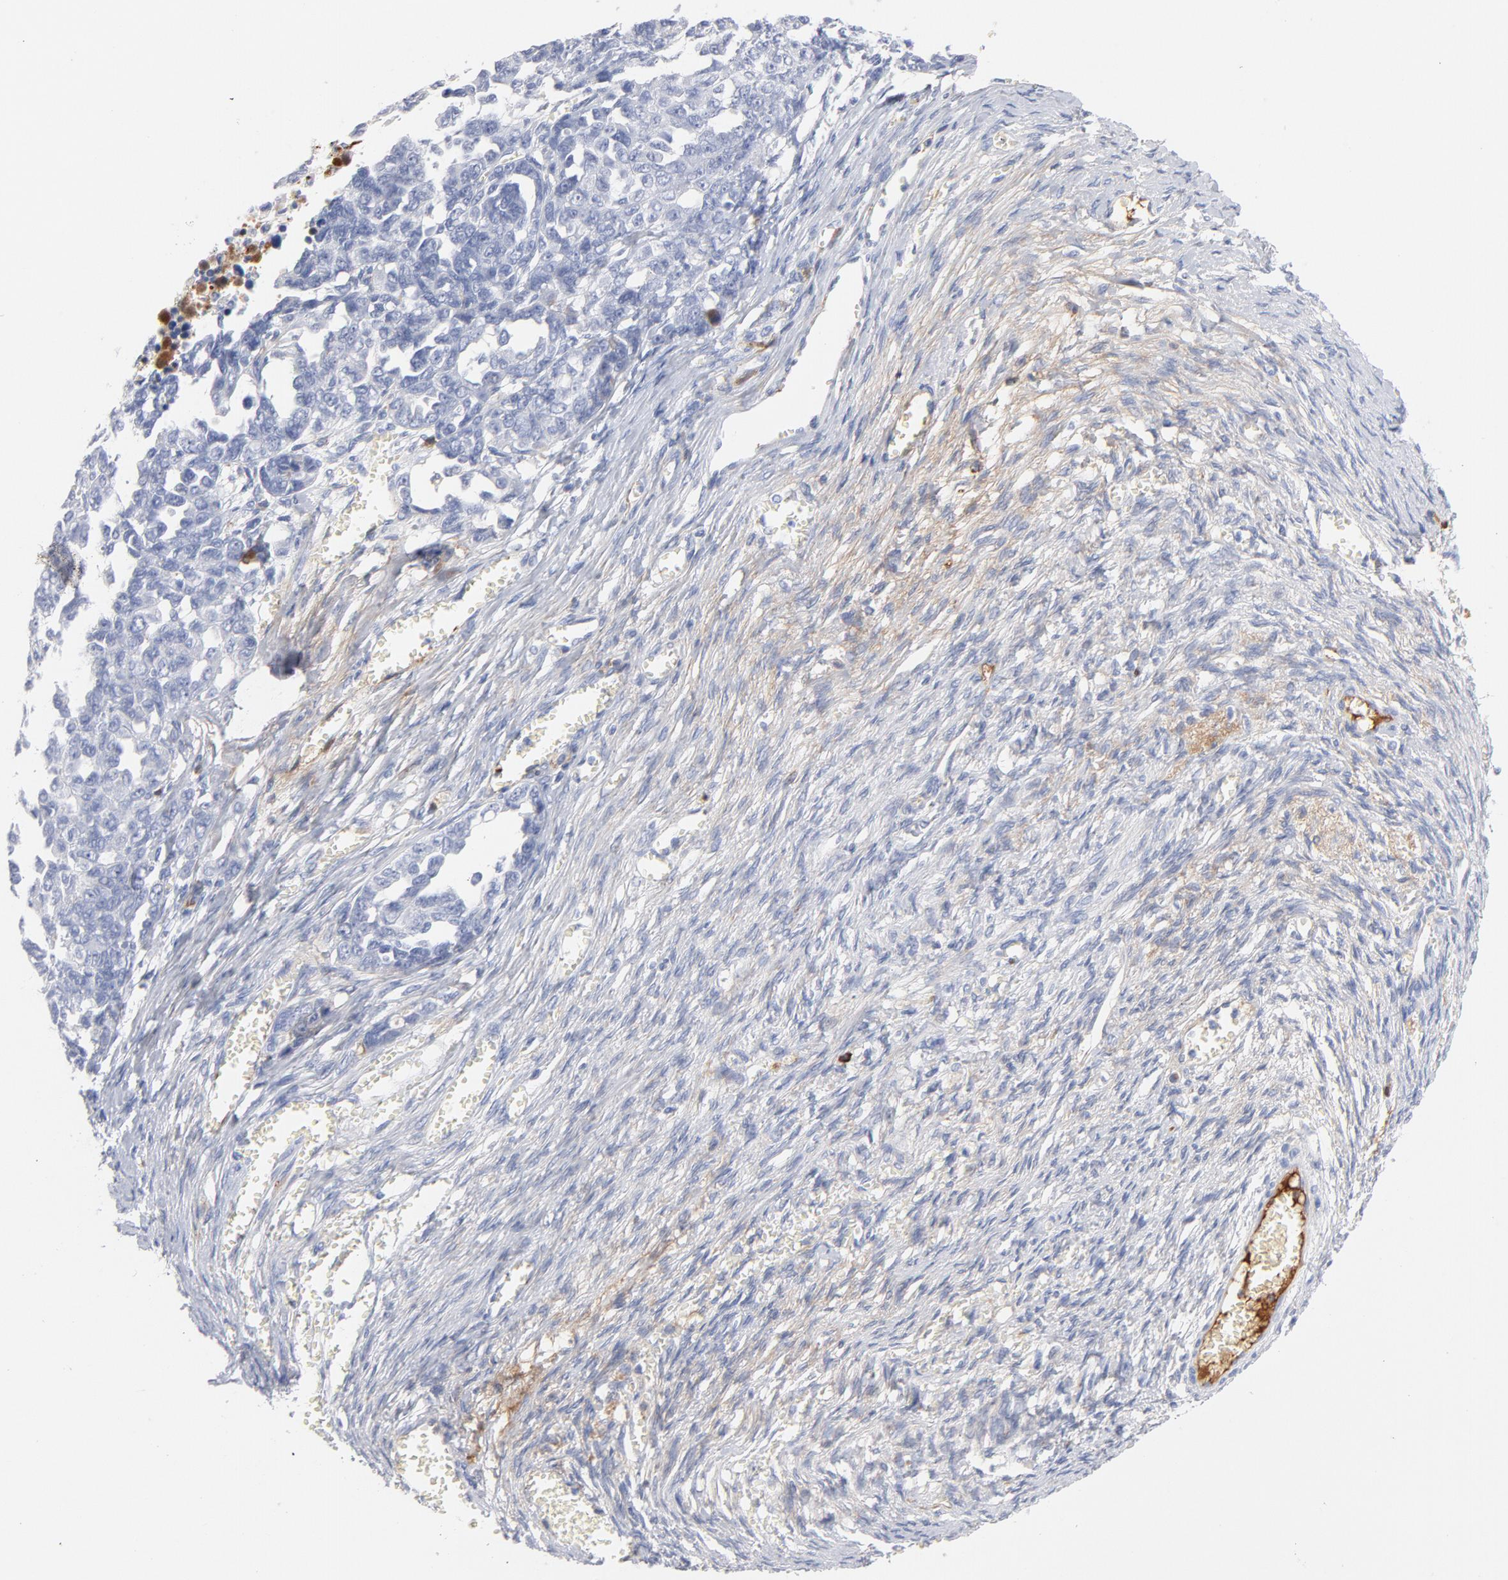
{"staining": {"intensity": "negative", "quantity": "none", "location": "none"}, "tissue": "ovarian cancer", "cell_type": "Tumor cells", "image_type": "cancer", "snomed": [{"axis": "morphology", "description": "Cystadenocarcinoma, serous, NOS"}, {"axis": "topography", "description": "Ovary"}], "caption": "An IHC image of ovarian cancer is shown. There is no staining in tumor cells of ovarian cancer. Brightfield microscopy of IHC stained with DAB (brown) and hematoxylin (blue), captured at high magnification.", "gene": "PLAT", "patient": {"sex": "female", "age": 69}}